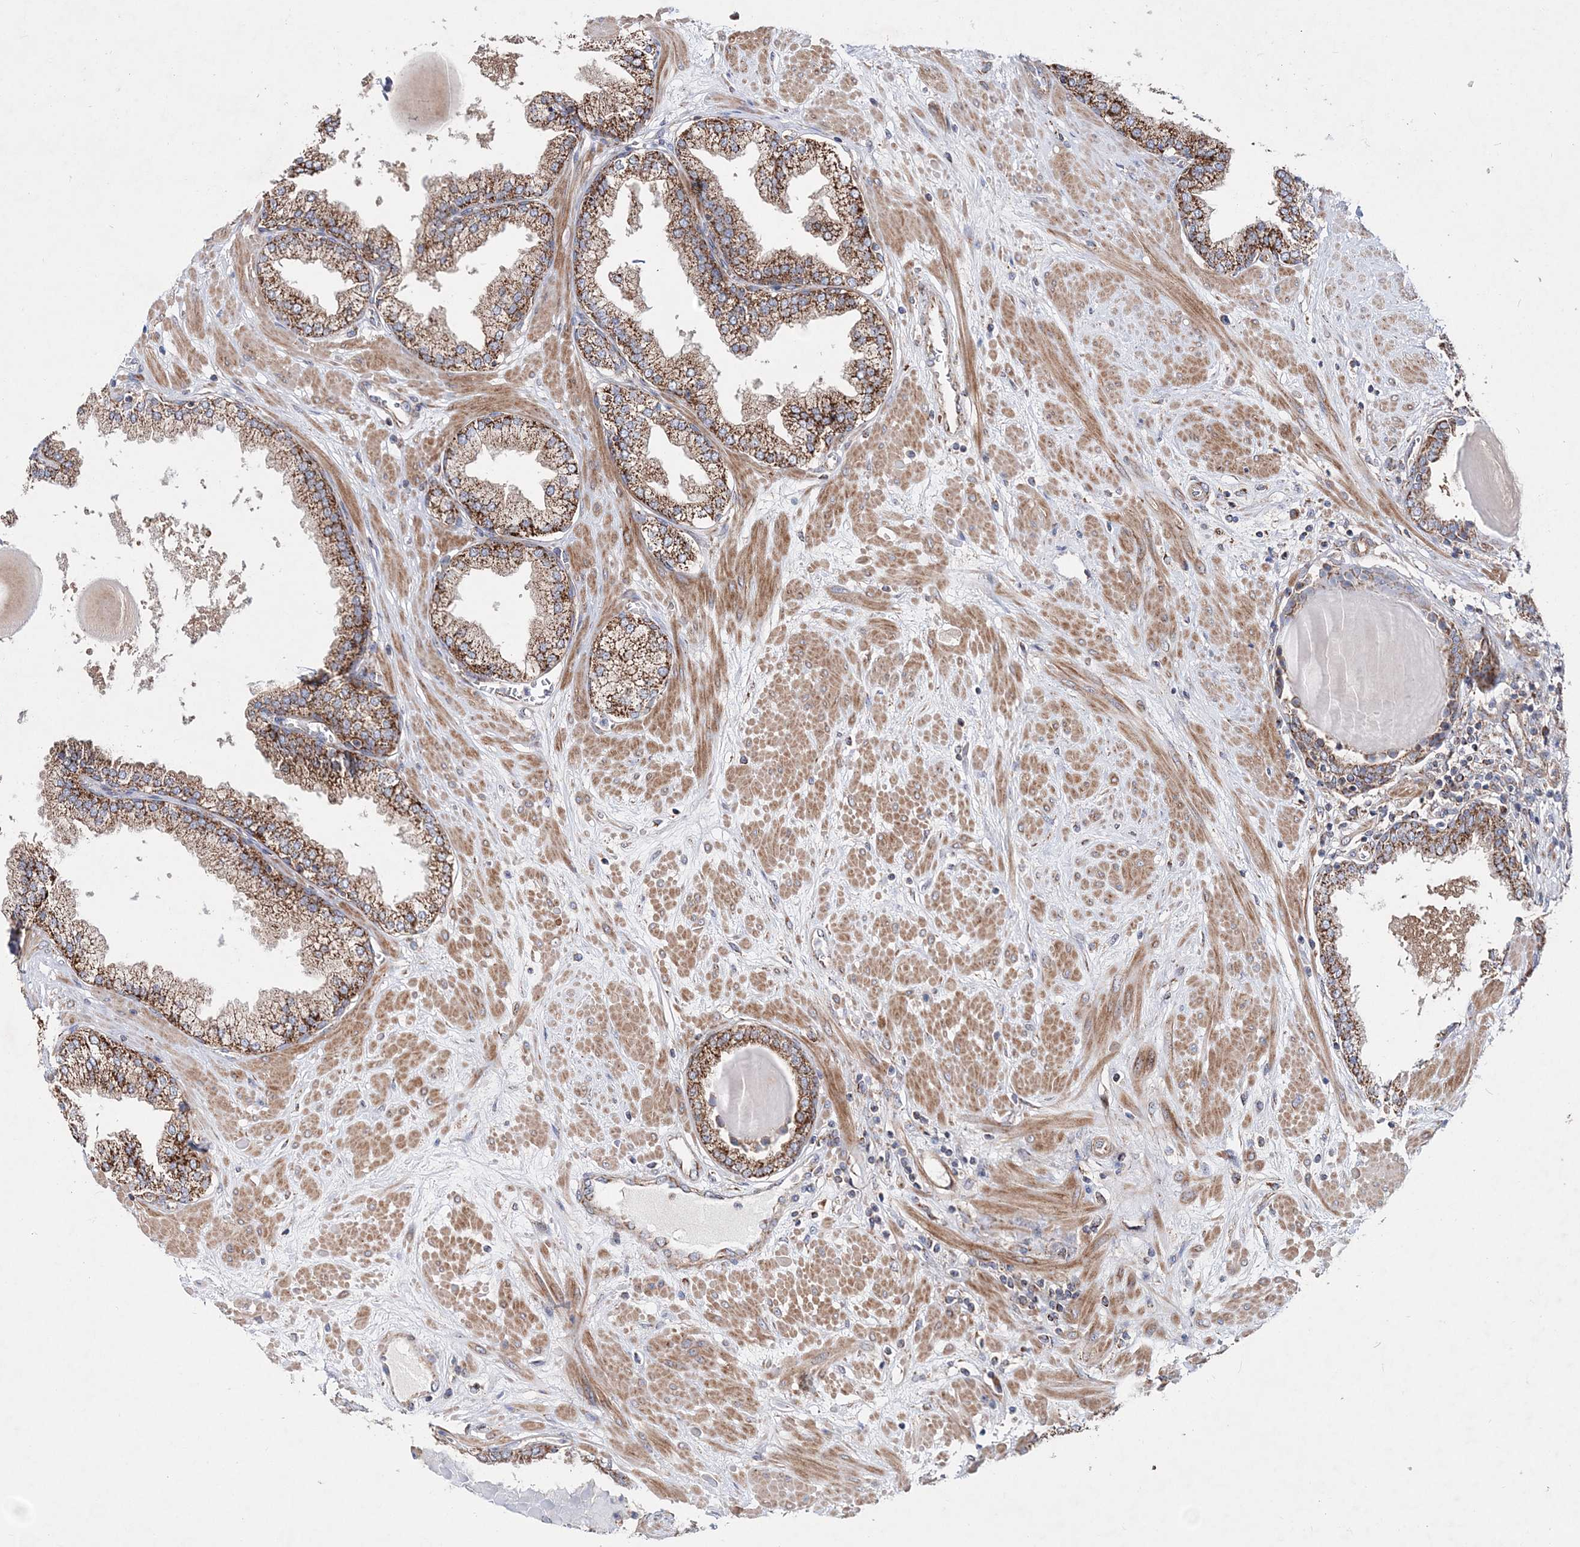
{"staining": {"intensity": "strong", "quantity": ">75%", "location": "cytoplasmic/membranous"}, "tissue": "prostate", "cell_type": "Glandular cells", "image_type": "normal", "snomed": [{"axis": "morphology", "description": "Normal tissue, NOS"}, {"axis": "topography", "description": "Prostate"}], "caption": "Immunohistochemistry of unremarkable prostate demonstrates high levels of strong cytoplasmic/membranous positivity in approximately >75% of glandular cells.", "gene": "NGLY1", "patient": {"sex": "male", "age": 51}}